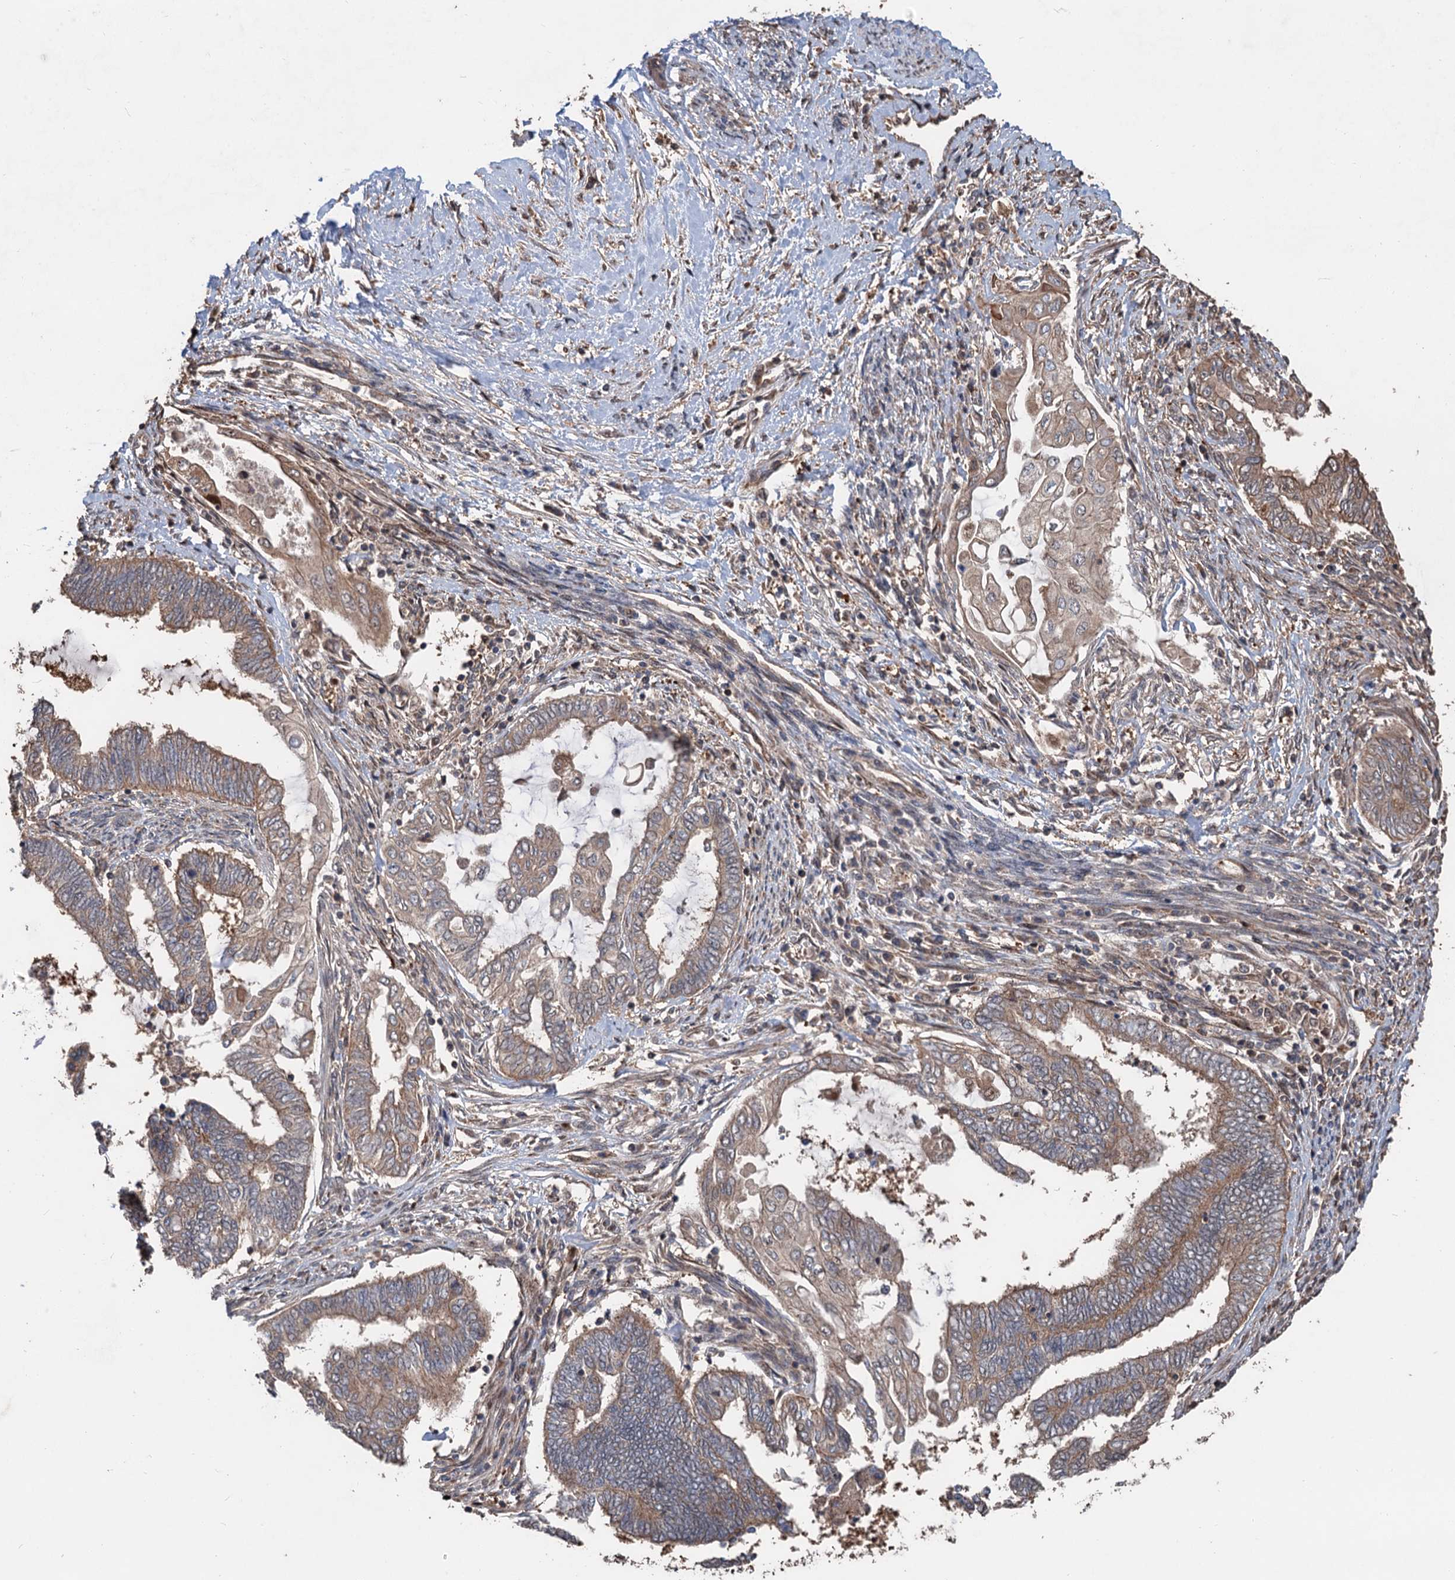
{"staining": {"intensity": "weak", "quantity": ">75%", "location": "cytoplasmic/membranous"}, "tissue": "endometrial cancer", "cell_type": "Tumor cells", "image_type": "cancer", "snomed": [{"axis": "morphology", "description": "Adenocarcinoma, NOS"}, {"axis": "topography", "description": "Uterus"}, {"axis": "topography", "description": "Endometrium"}], "caption": "A micrograph of human endometrial adenocarcinoma stained for a protein exhibits weak cytoplasmic/membranous brown staining in tumor cells. (DAB = brown stain, brightfield microscopy at high magnification).", "gene": "DEXI", "patient": {"sex": "female", "age": 70}}